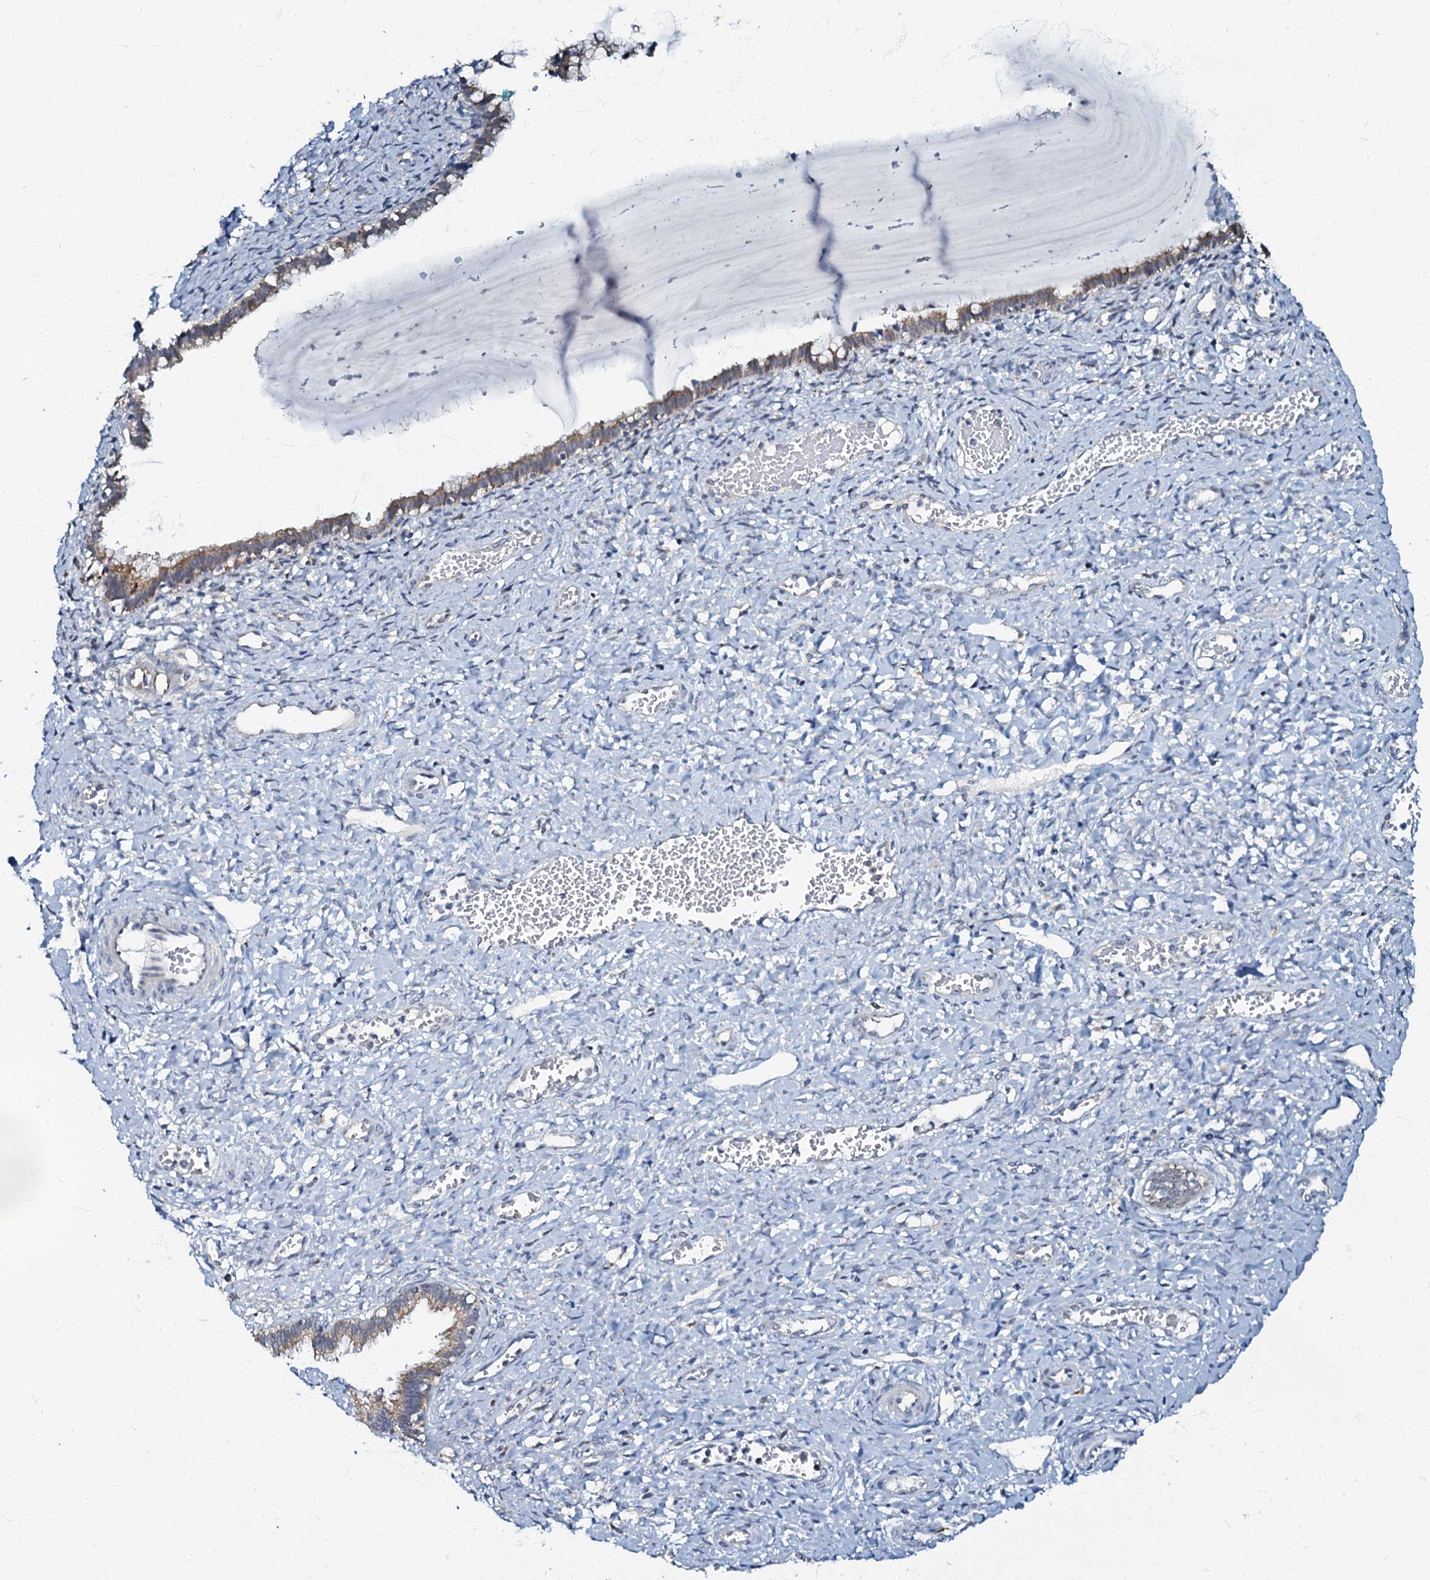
{"staining": {"intensity": "weak", "quantity": "25%-75%", "location": "cytoplasmic/membranous"}, "tissue": "cervix", "cell_type": "Glandular cells", "image_type": "normal", "snomed": [{"axis": "morphology", "description": "Normal tissue, NOS"}, {"axis": "morphology", "description": "Adenocarcinoma, NOS"}, {"axis": "topography", "description": "Cervix"}], "caption": "Weak cytoplasmic/membranous expression is appreciated in approximately 25%-75% of glandular cells in unremarkable cervix.", "gene": "MRPL51", "patient": {"sex": "female", "age": 29}}